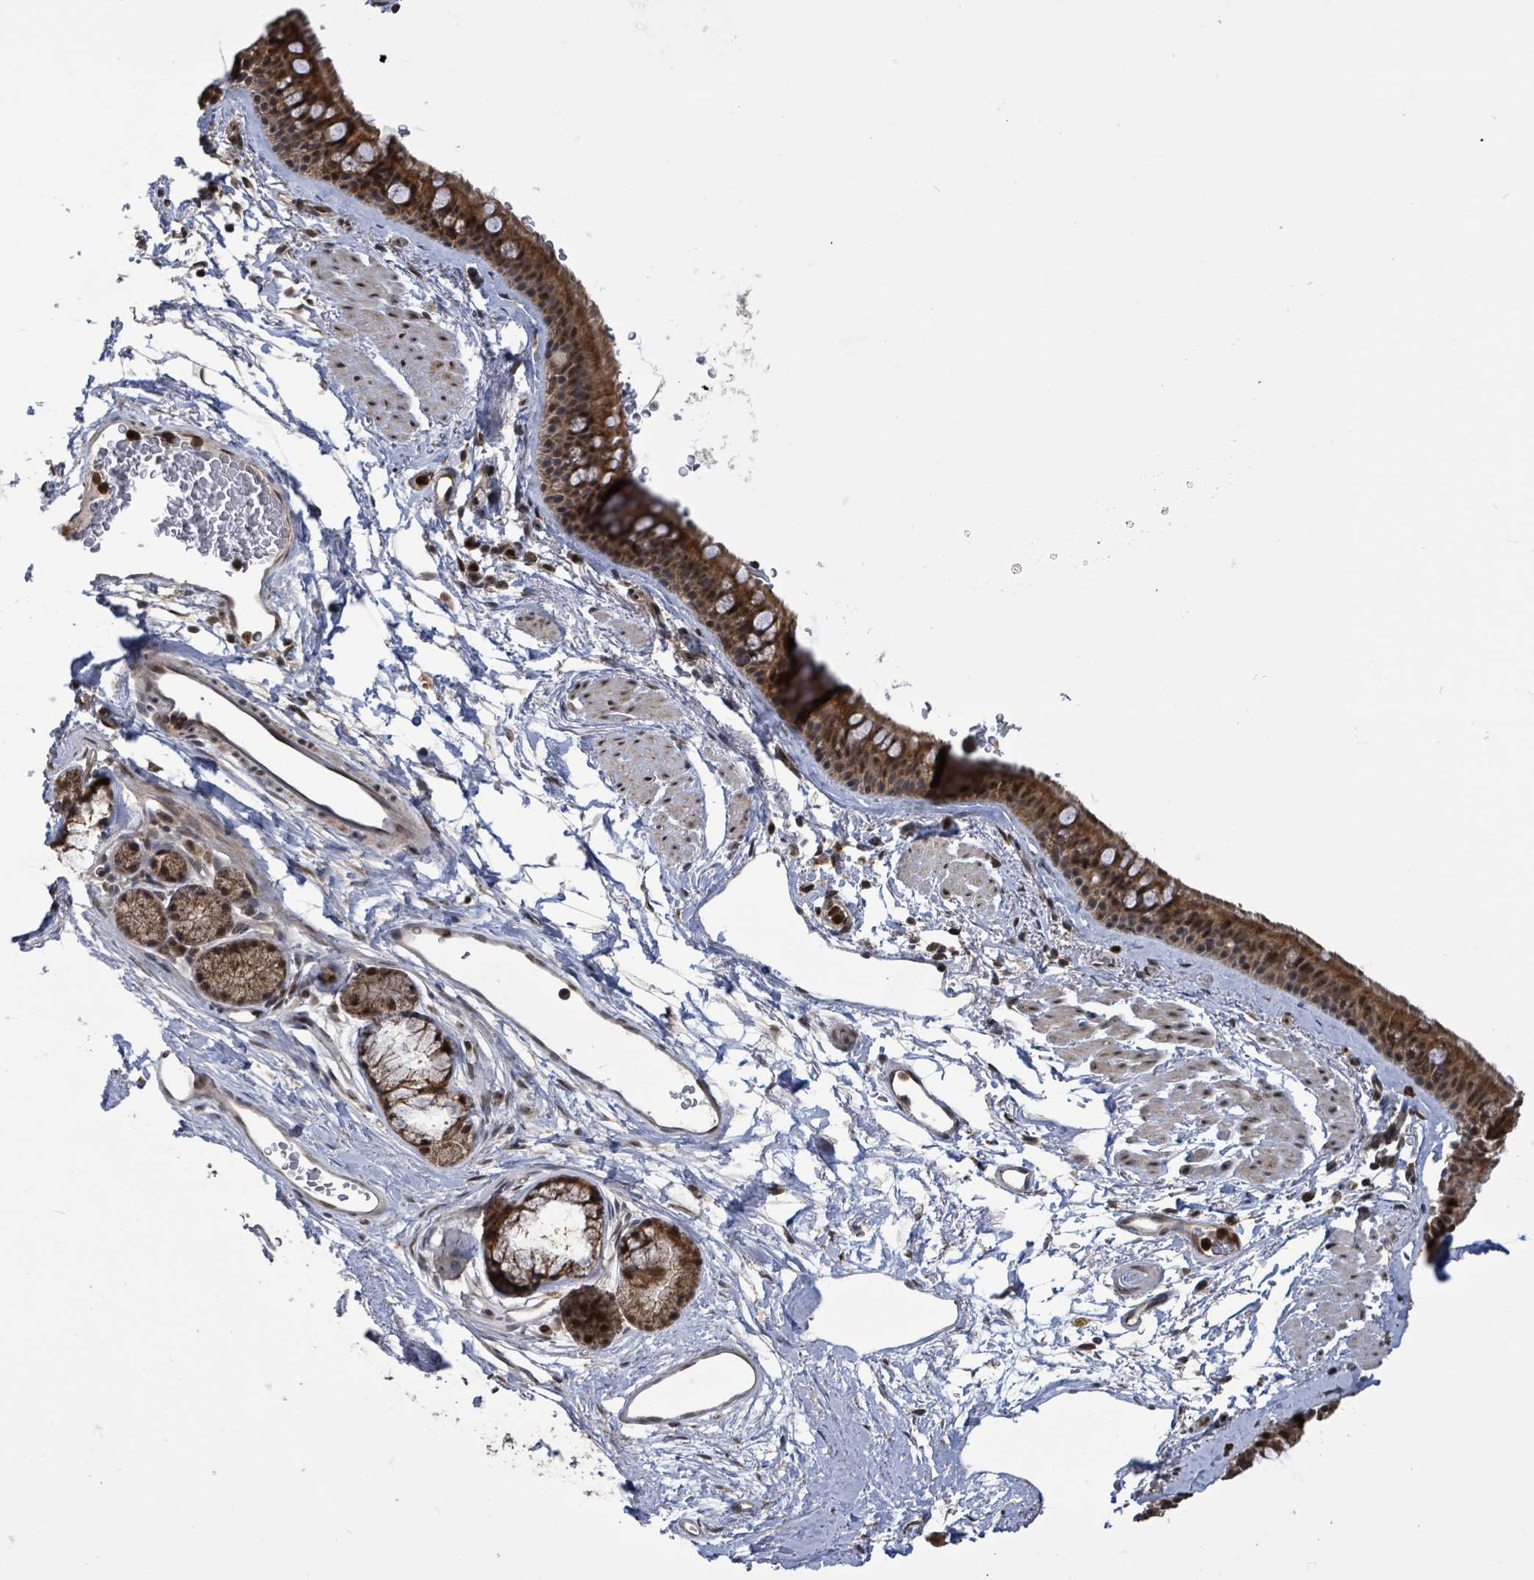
{"staining": {"intensity": "moderate", "quantity": "25%-75%", "location": "cytoplasmic/membranous,nuclear"}, "tissue": "bronchus", "cell_type": "Respiratory epithelial cells", "image_type": "normal", "snomed": [{"axis": "morphology", "description": "Normal tissue, NOS"}, {"axis": "topography", "description": "Lymph node"}, {"axis": "topography", "description": "Cartilage tissue"}, {"axis": "topography", "description": "Bronchus"}], "caption": "This image demonstrates immunohistochemistry staining of unremarkable bronchus, with medium moderate cytoplasmic/membranous,nuclear staining in approximately 25%-75% of respiratory epithelial cells.", "gene": "COQ6", "patient": {"sex": "female", "age": 70}}